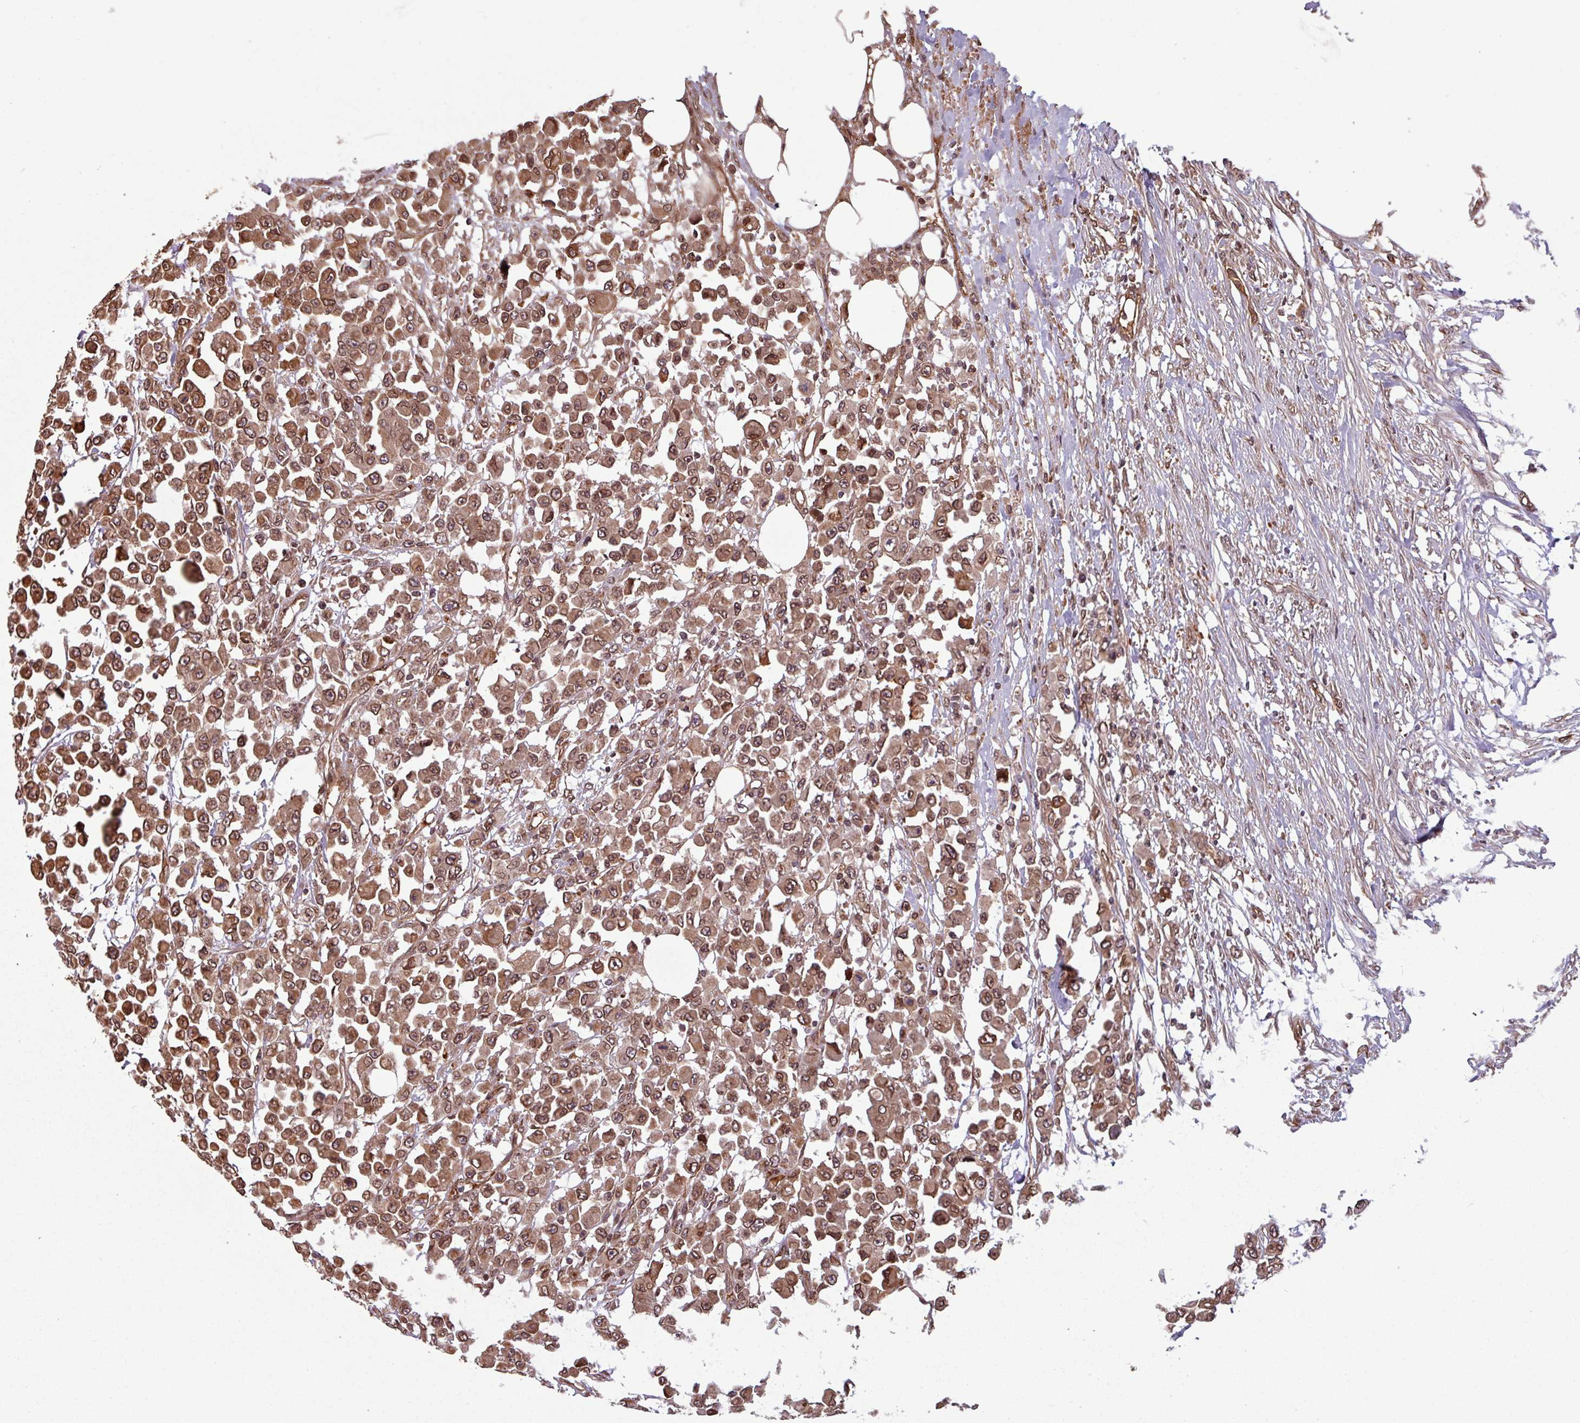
{"staining": {"intensity": "moderate", "quantity": ">75%", "location": "cytoplasmic/membranous,nuclear"}, "tissue": "colorectal cancer", "cell_type": "Tumor cells", "image_type": "cancer", "snomed": [{"axis": "morphology", "description": "Adenocarcinoma, NOS"}, {"axis": "topography", "description": "Colon"}], "caption": "Human colorectal cancer stained with a protein marker demonstrates moderate staining in tumor cells.", "gene": "RBM4B", "patient": {"sex": "male", "age": 51}}